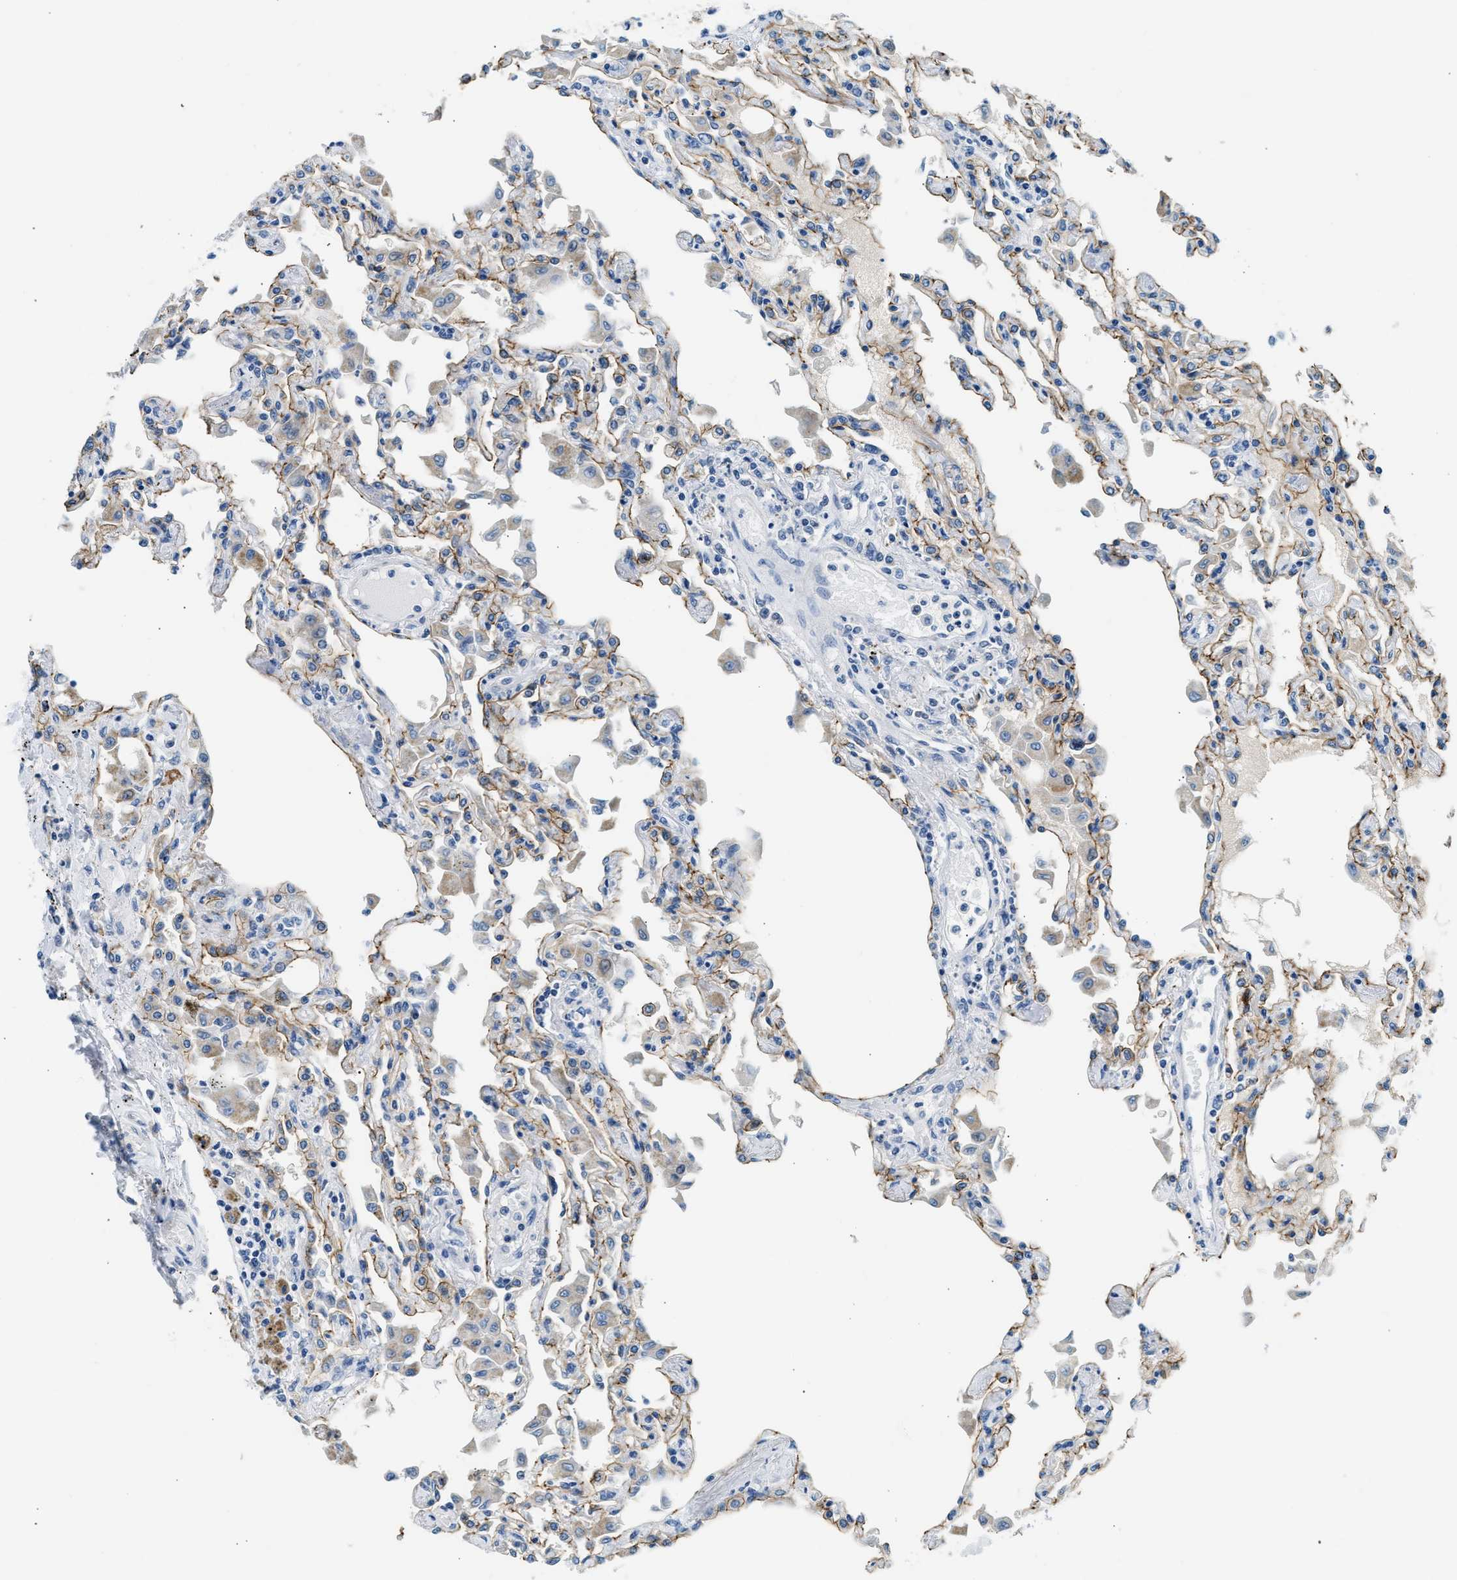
{"staining": {"intensity": "weak", "quantity": "25%-75%", "location": "cytoplasmic/membranous"}, "tissue": "lung", "cell_type": "Alveolar cells", "image_type": "normal", "snomed": [{"axis": "morphology", "description": "Normal tissue, NOS"}, {"axis": "topography", "description": "Bronchus"}, {"axis": "topography", "description": "Lung"}], "caption": "A photomicrograph showing weak cytoplasmic/membranous expression in about 25%-75% of alveolar cells in normal lung, as visualized by brown immunohistochemical staining.", "gene": "CLDN18", "patient": {"sex": "female", "age": 49}}